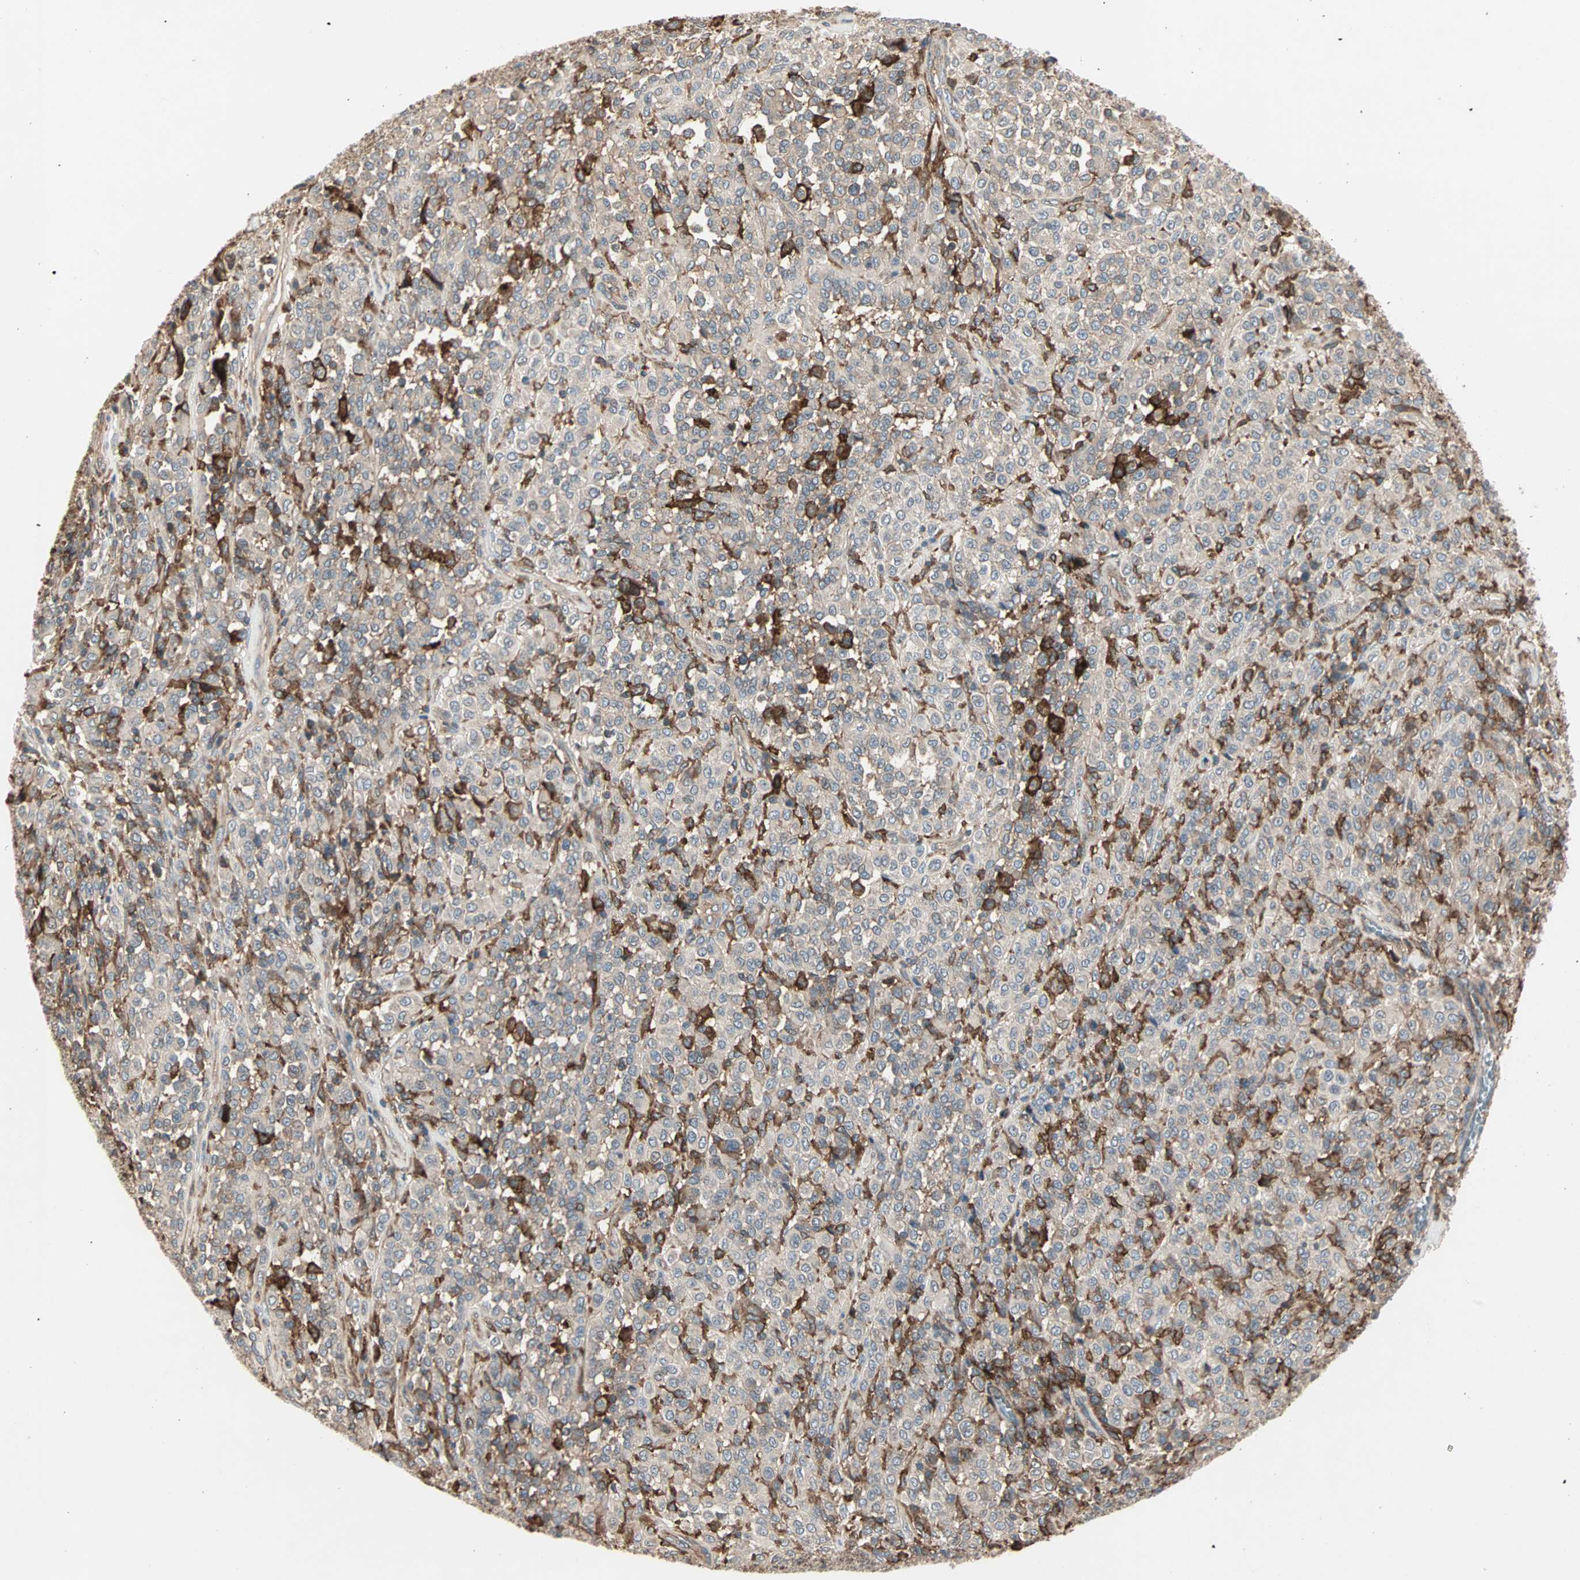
{"staining": {"intensity": "weak", "quantity": ">75%", "location": "cytoplasmic/membranous"}, "tissue": "melanoma", "cell_type": "Tumor cells", "image_type": "cancer", "snomed": [{"axis": "morphology", "description": "Malignant melanoma, Metastatic site"}, {"axis": "topography", "description": "Pancreas"}], "caption": "This histopathology image demonstrates immunohistochemistry (IHC) staining of melanoma, with low weak cytoplasmic/membranous staining in about >75% of tumor cells.", "gene": "GNAI2", "patient": {"sex": "female", "age": 30}}